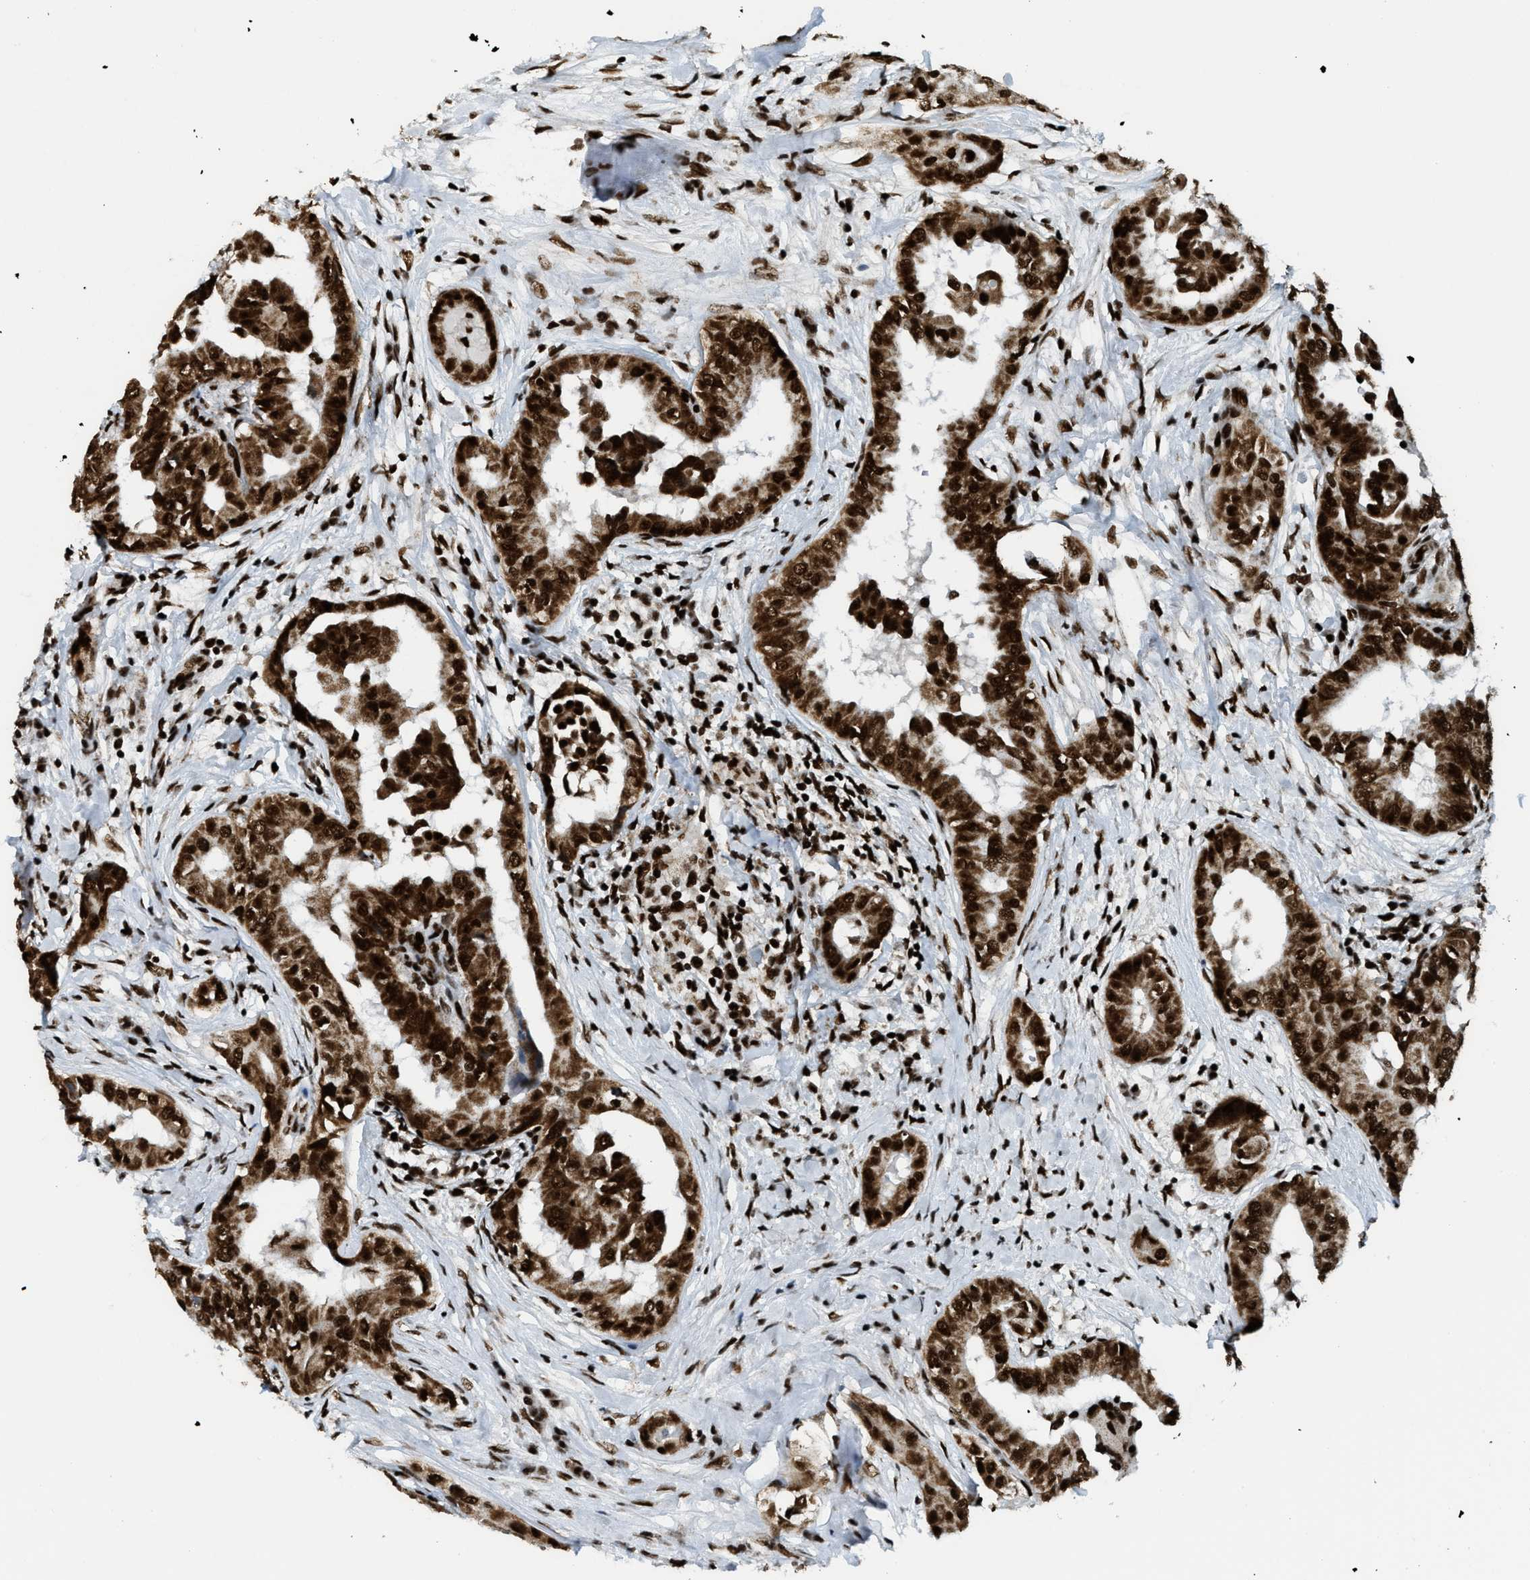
{"staining": {"intensity": "strong", "quantity": ">75%", "location": "cytoplasmic/membranous,nuclear"}, "tissue": "thyroid cancer", "cell_type": "Tumor cells", "image_type": "cancer", "snomed": [{"axis": "morphology", "description": "Papillary adenocarcinoma, NOS"}, {"axis": "topography", "description": "Thyroid gland"}], "caption": "Immunohistochemistry micrograph of neoplastic tissue: human papillary adenocarcinoma (thyroid) stained using IHC shows high levels of strong protein expression localized specifically in the cytoplasmic/membranous and nuclear of tumor cells, appearing as a cytoplasmic/membranous and nuclear brown color.", "gene": "GABPB1", "patient": {"sex": "male", "age": 33}}